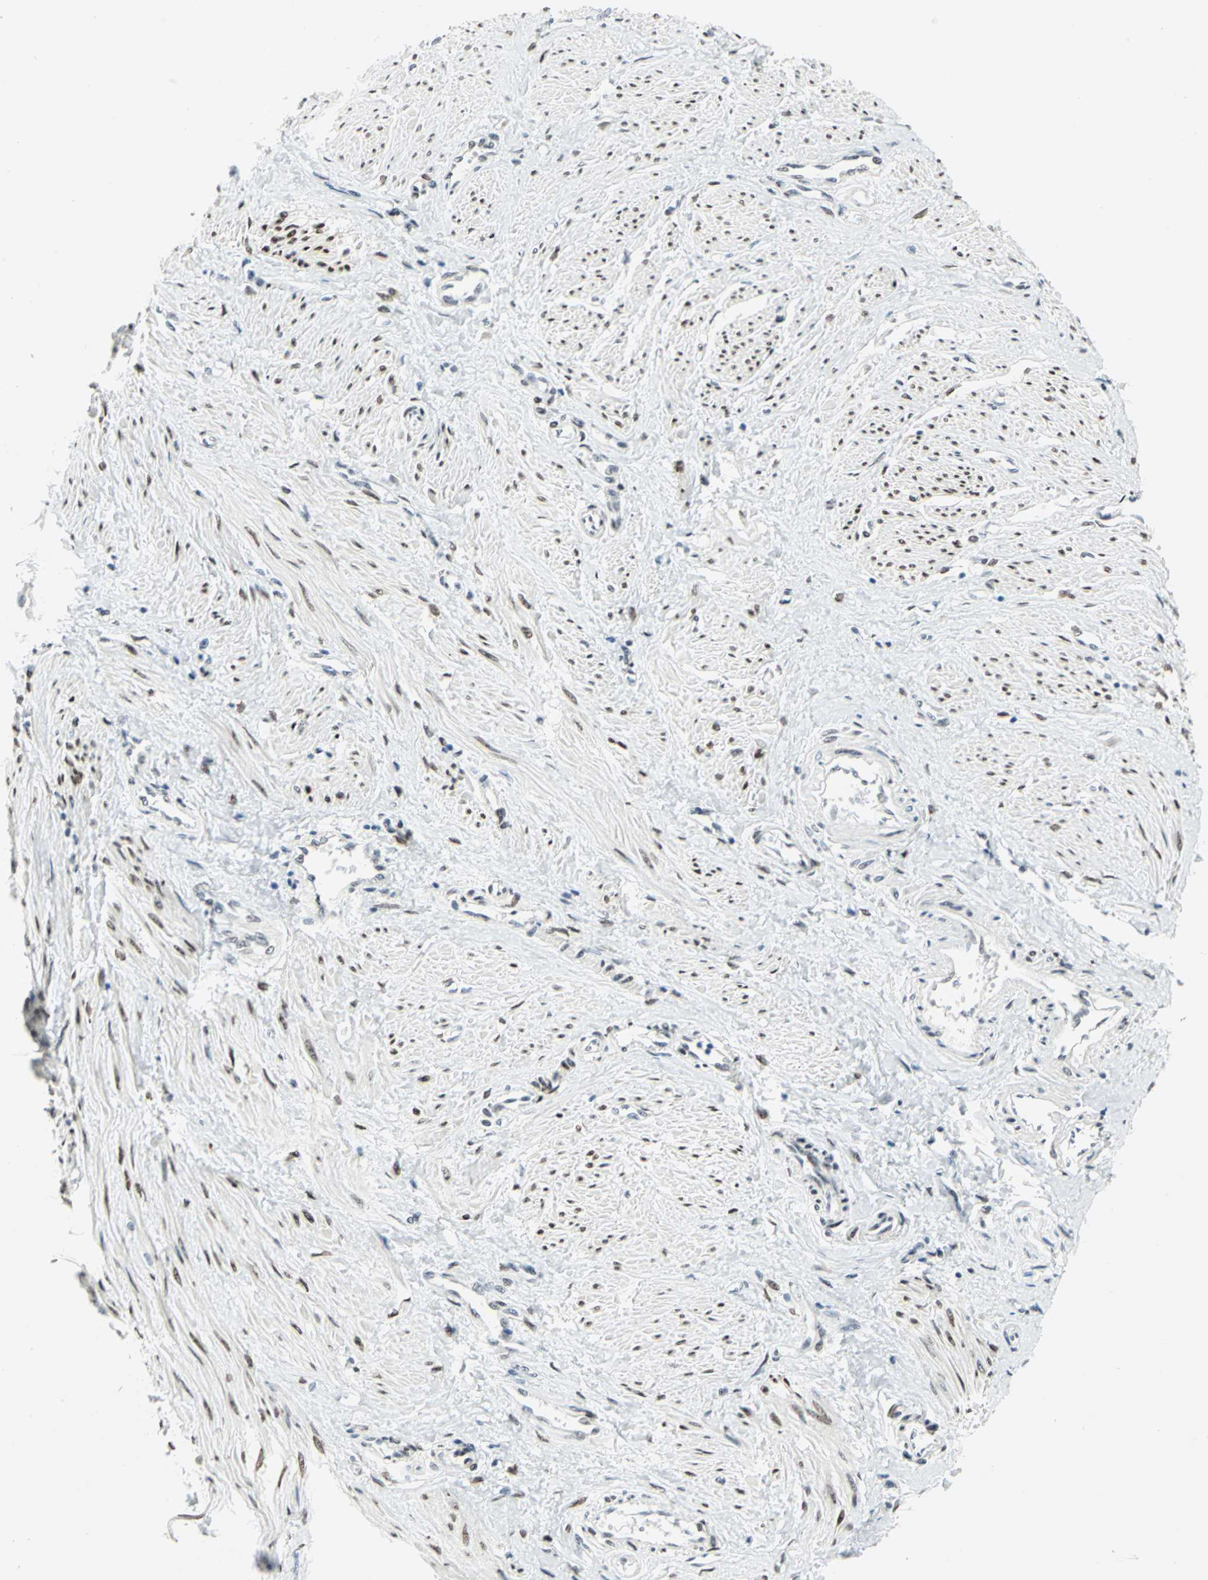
{"staining": {"intensity": "strong", "quantity": ">75%", "location": "nuclear"}, "tissue": "smooth muscle", "cell_type": "Smooth muscle cells", "image_type": "normal", "snomed": [{"axis": "morphology", "description": "Normal tissue, NOS"}, {"axis": "topography", "description": "Smooth muscle"}, {"axis": "topography", "description": "Uterus"}], "caption": "Smooth muscle cells demonstrate high levels of strong nuclear expression in approximately >75% of cells in normal smooth muscle. (brown staining indicates protein expression, while blue staining denotes nuclei).", "gene": "MEIS2", "patient": {"sex": "female", "age": 39}}